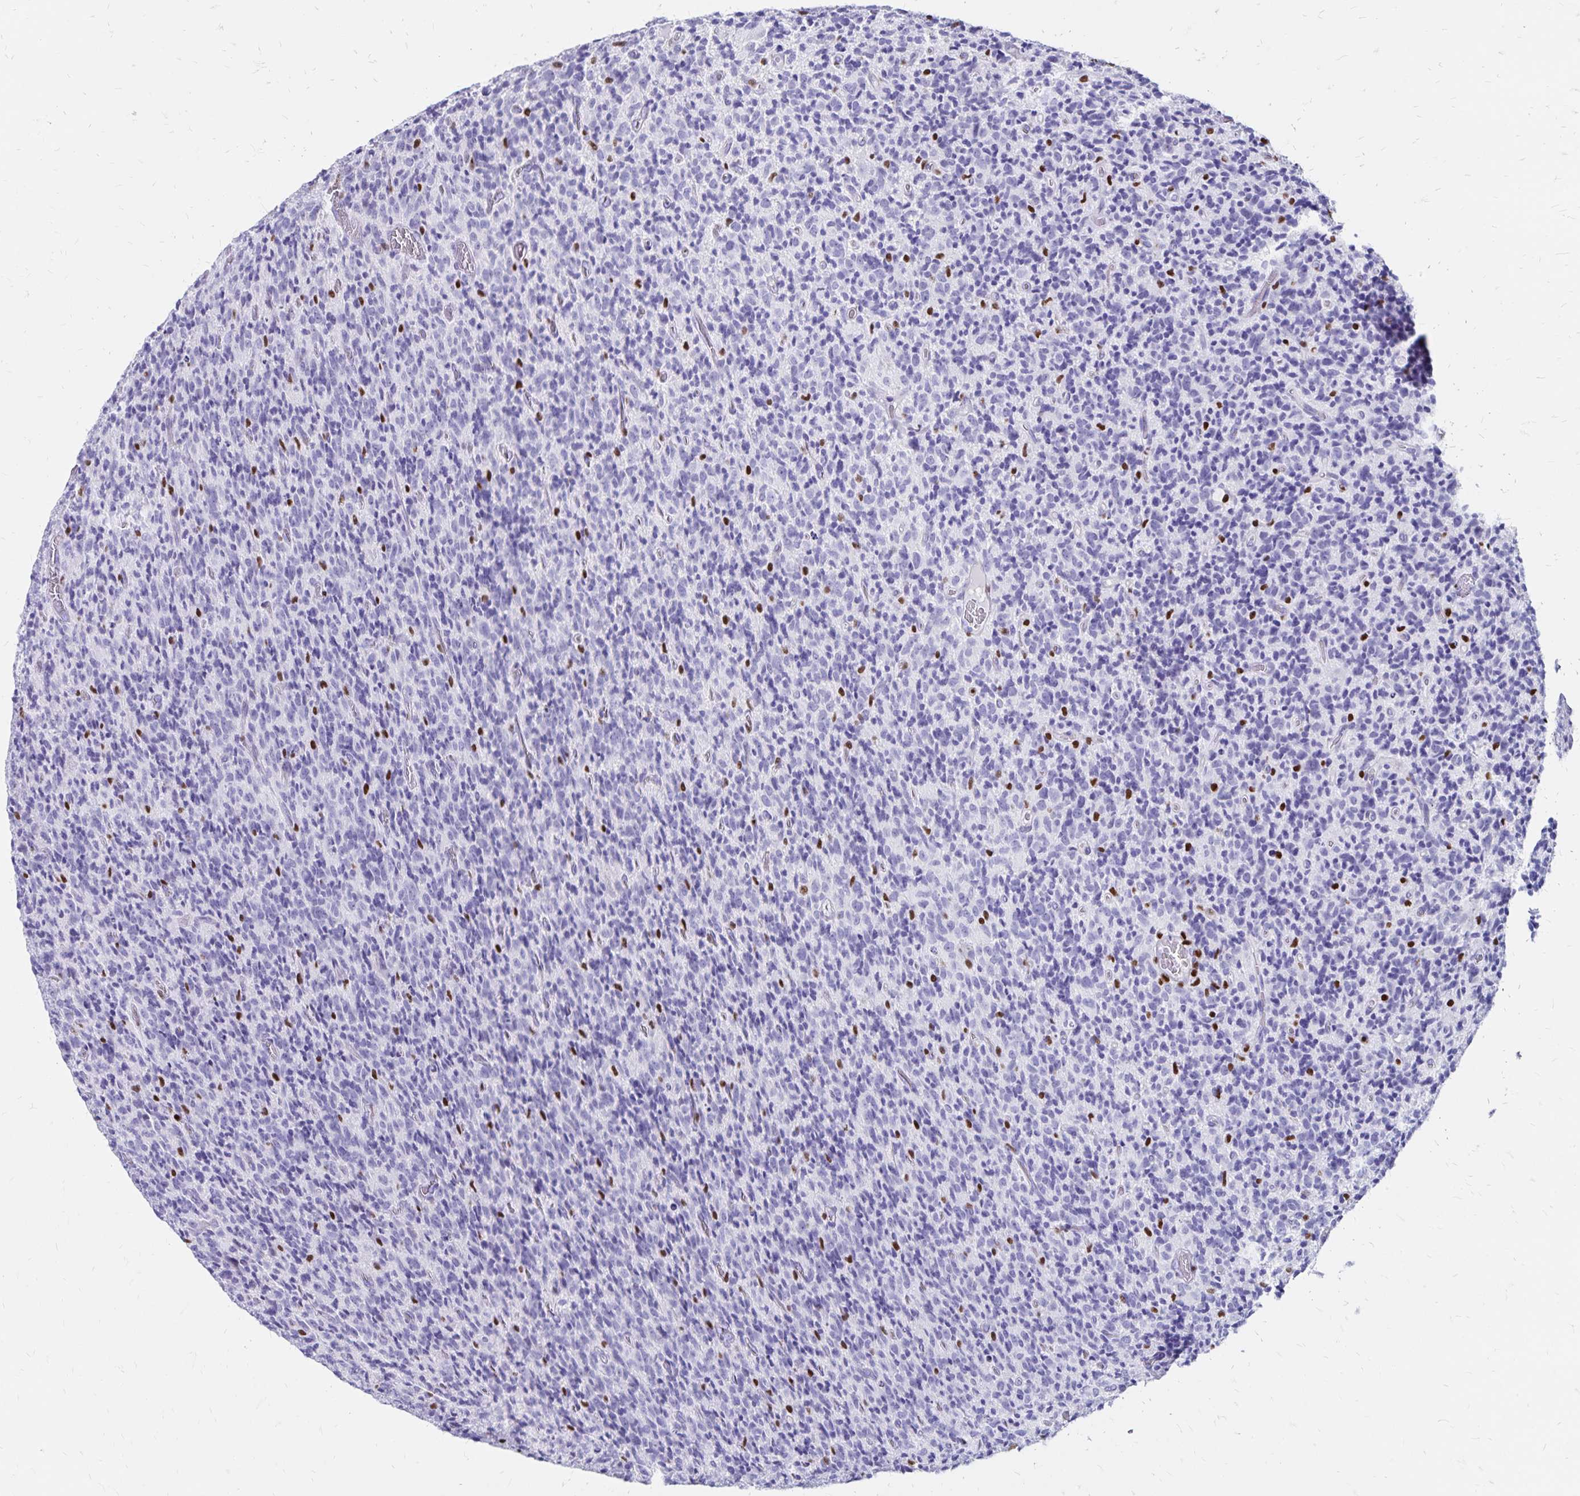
{"staining": {"intensity": "negative", "quantity": "none", "location": "none"}, "tissue": "glioma", "cell_type": "Tumor cells", "image_type": "cancer", "snomed": [{"axis": "morphology", "description": "Glioma, malignant, High grade"}, {"axis": "topography", "description": "Brain"}], "caption": "Immunohistochemical staining of glioma exhibits no significant expression in tumor cells.", "gene": "IKZF1", "patient": {"sex": "male", "age": 76}}